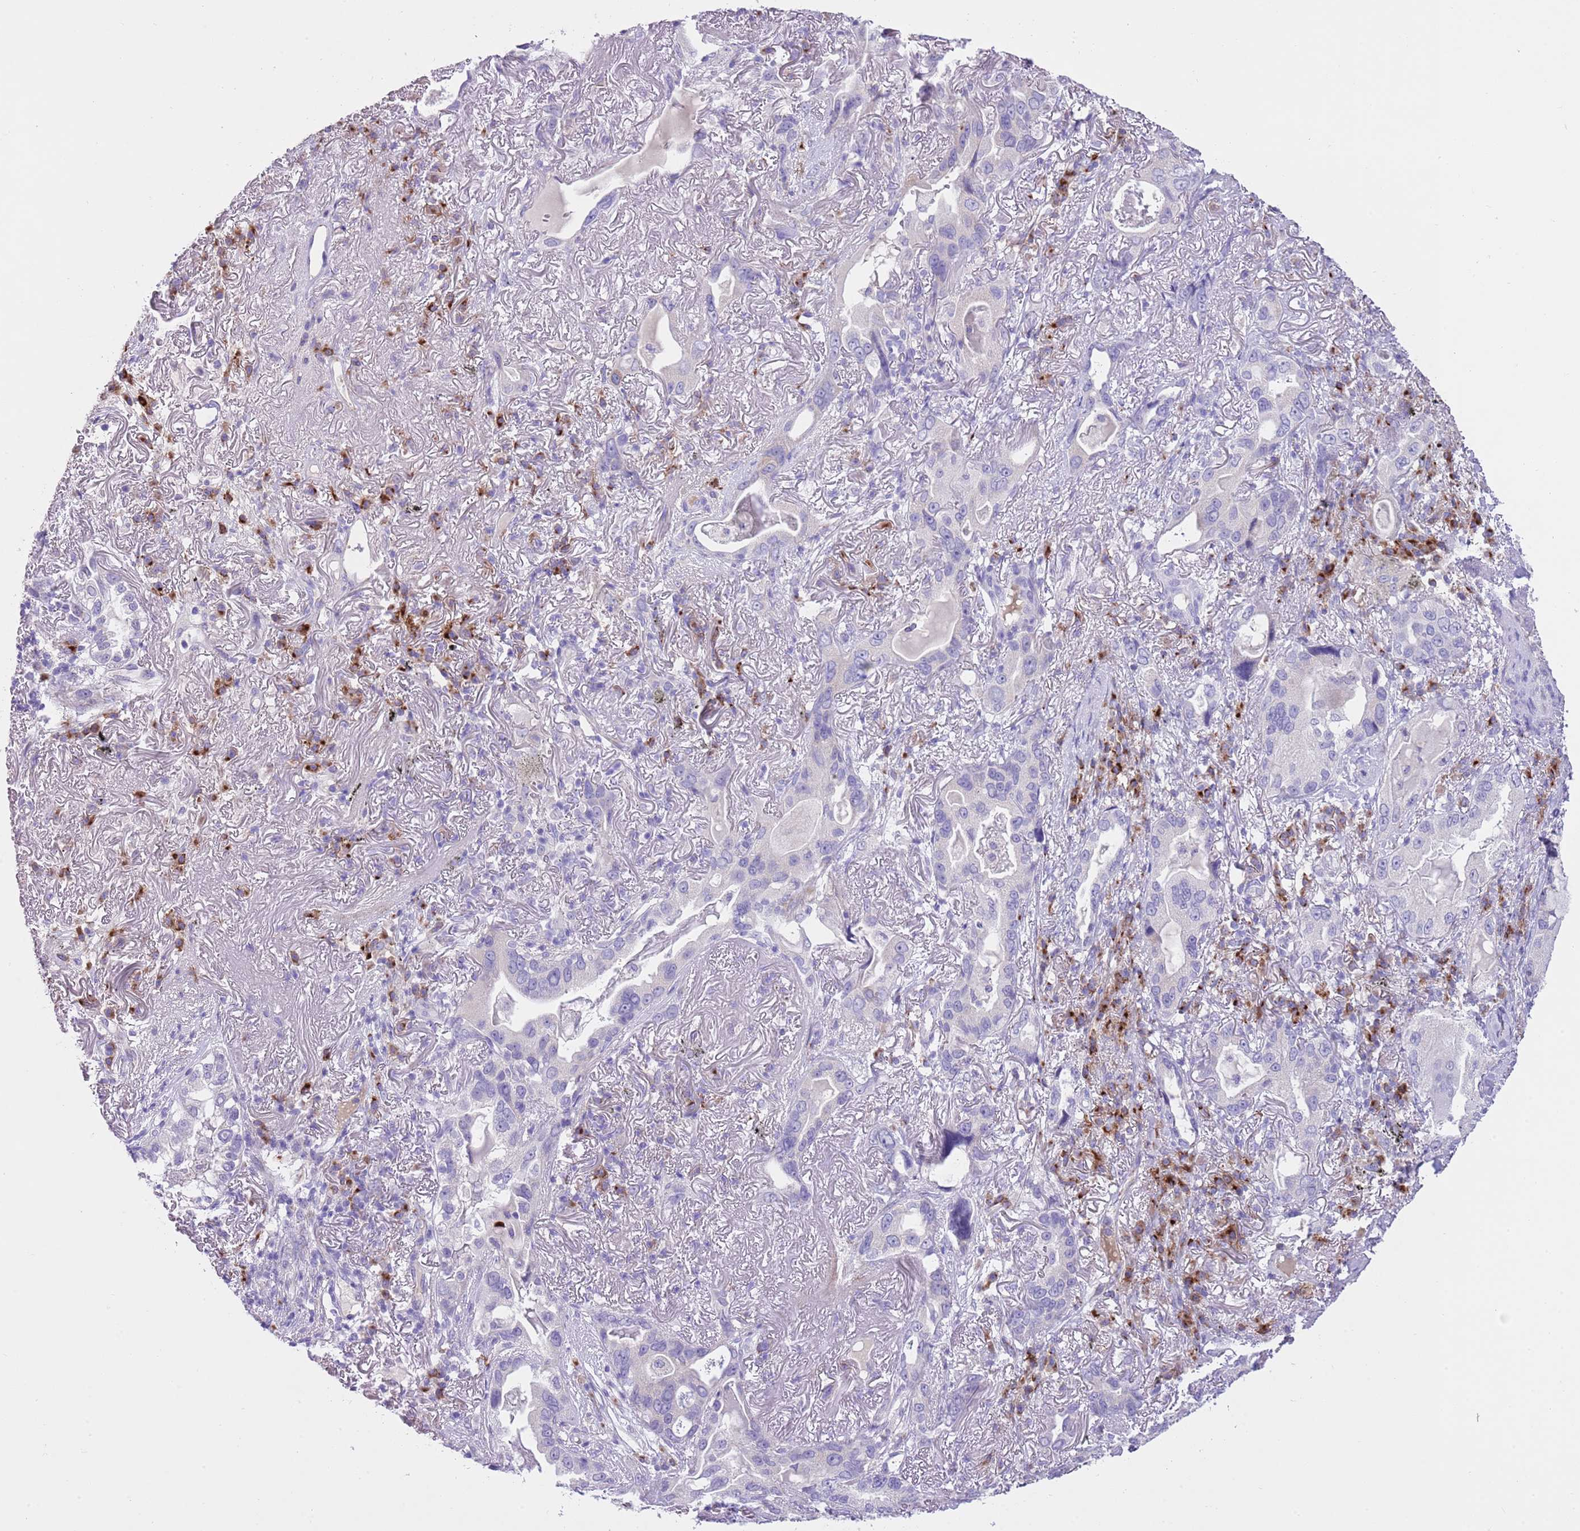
{"staining": {"intensity": "negative", "quantity": "none", "location": "none"}, "tissue": "lung cancer", "cell_type": "Tumor cells", "image_type": "cancer", "snomed": [{"axis": "morphology", "description": "Adenocarcinoma, NOS"}, {"axis": "topography", "description": "Lung"}], "caption": "Tumor cells are negative for protein expression in human adenocarcinoma (lung). (DAB (3,3'-diaminobenzidine) IHC with hematoxylin counter stain).", "gene": "CLEC2A", "patient": {"sex": "female", "age": 69}}